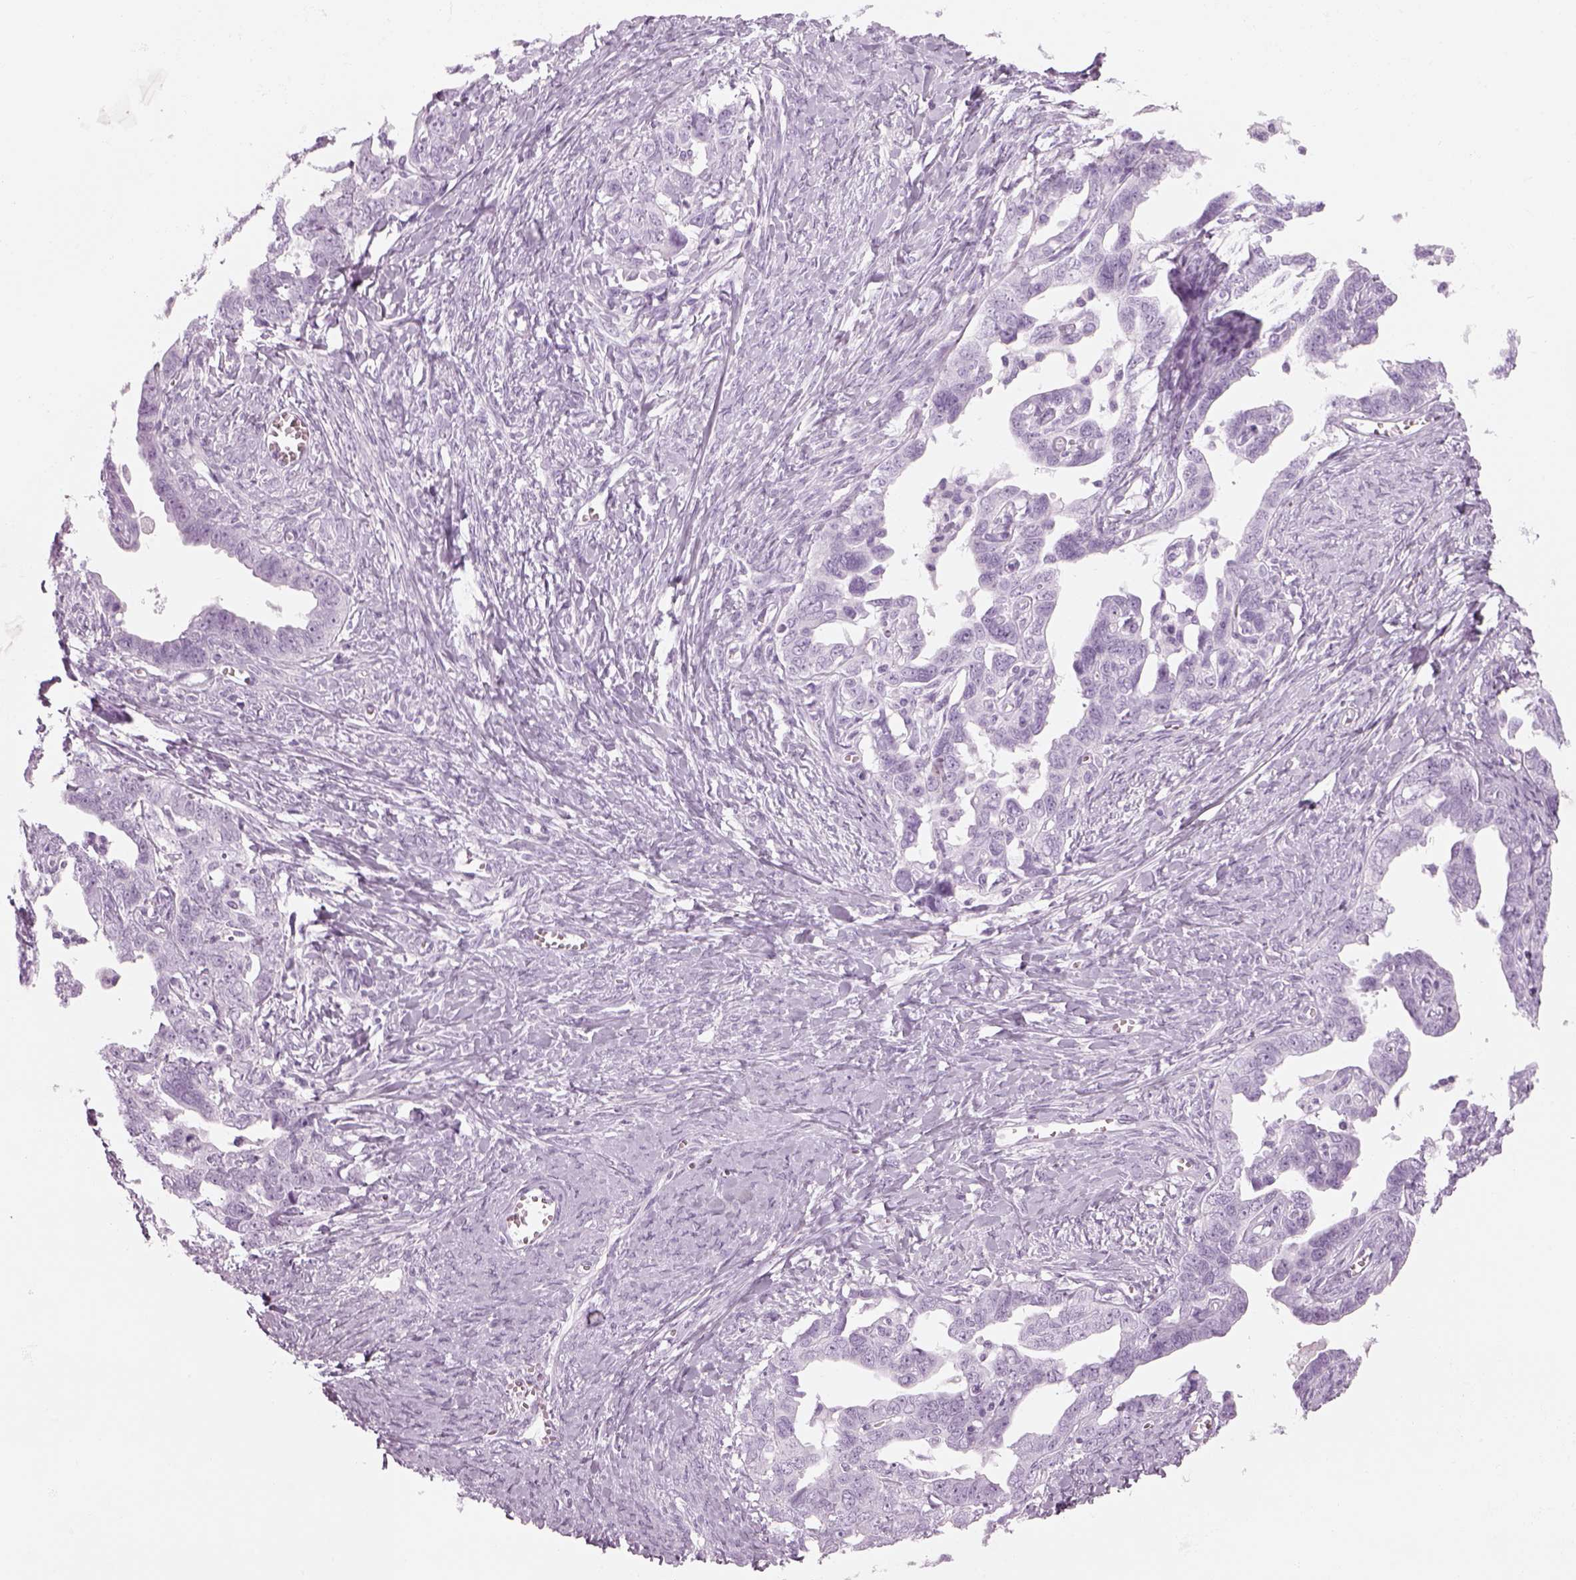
{"staining": {"intensity": "negative", "quantity": "none", "location": "none"}, "tissue": "ovarian cancer", "cell_type": "Tumor cells", "image_type": "cancer", "snomed": [{"axis": "morphology", "description": "Cystadenocarcinoma, serous, NOS"}, {"axis": "topography", "description": "Ovary"}], "caption": "This is an immunohistochemistry image of ovarian serous cystadenocarcinoma. There is no expression in tumor cells.", "gene": "PABPC1L2B", "patient": {"sex": "female", "age": 69}}